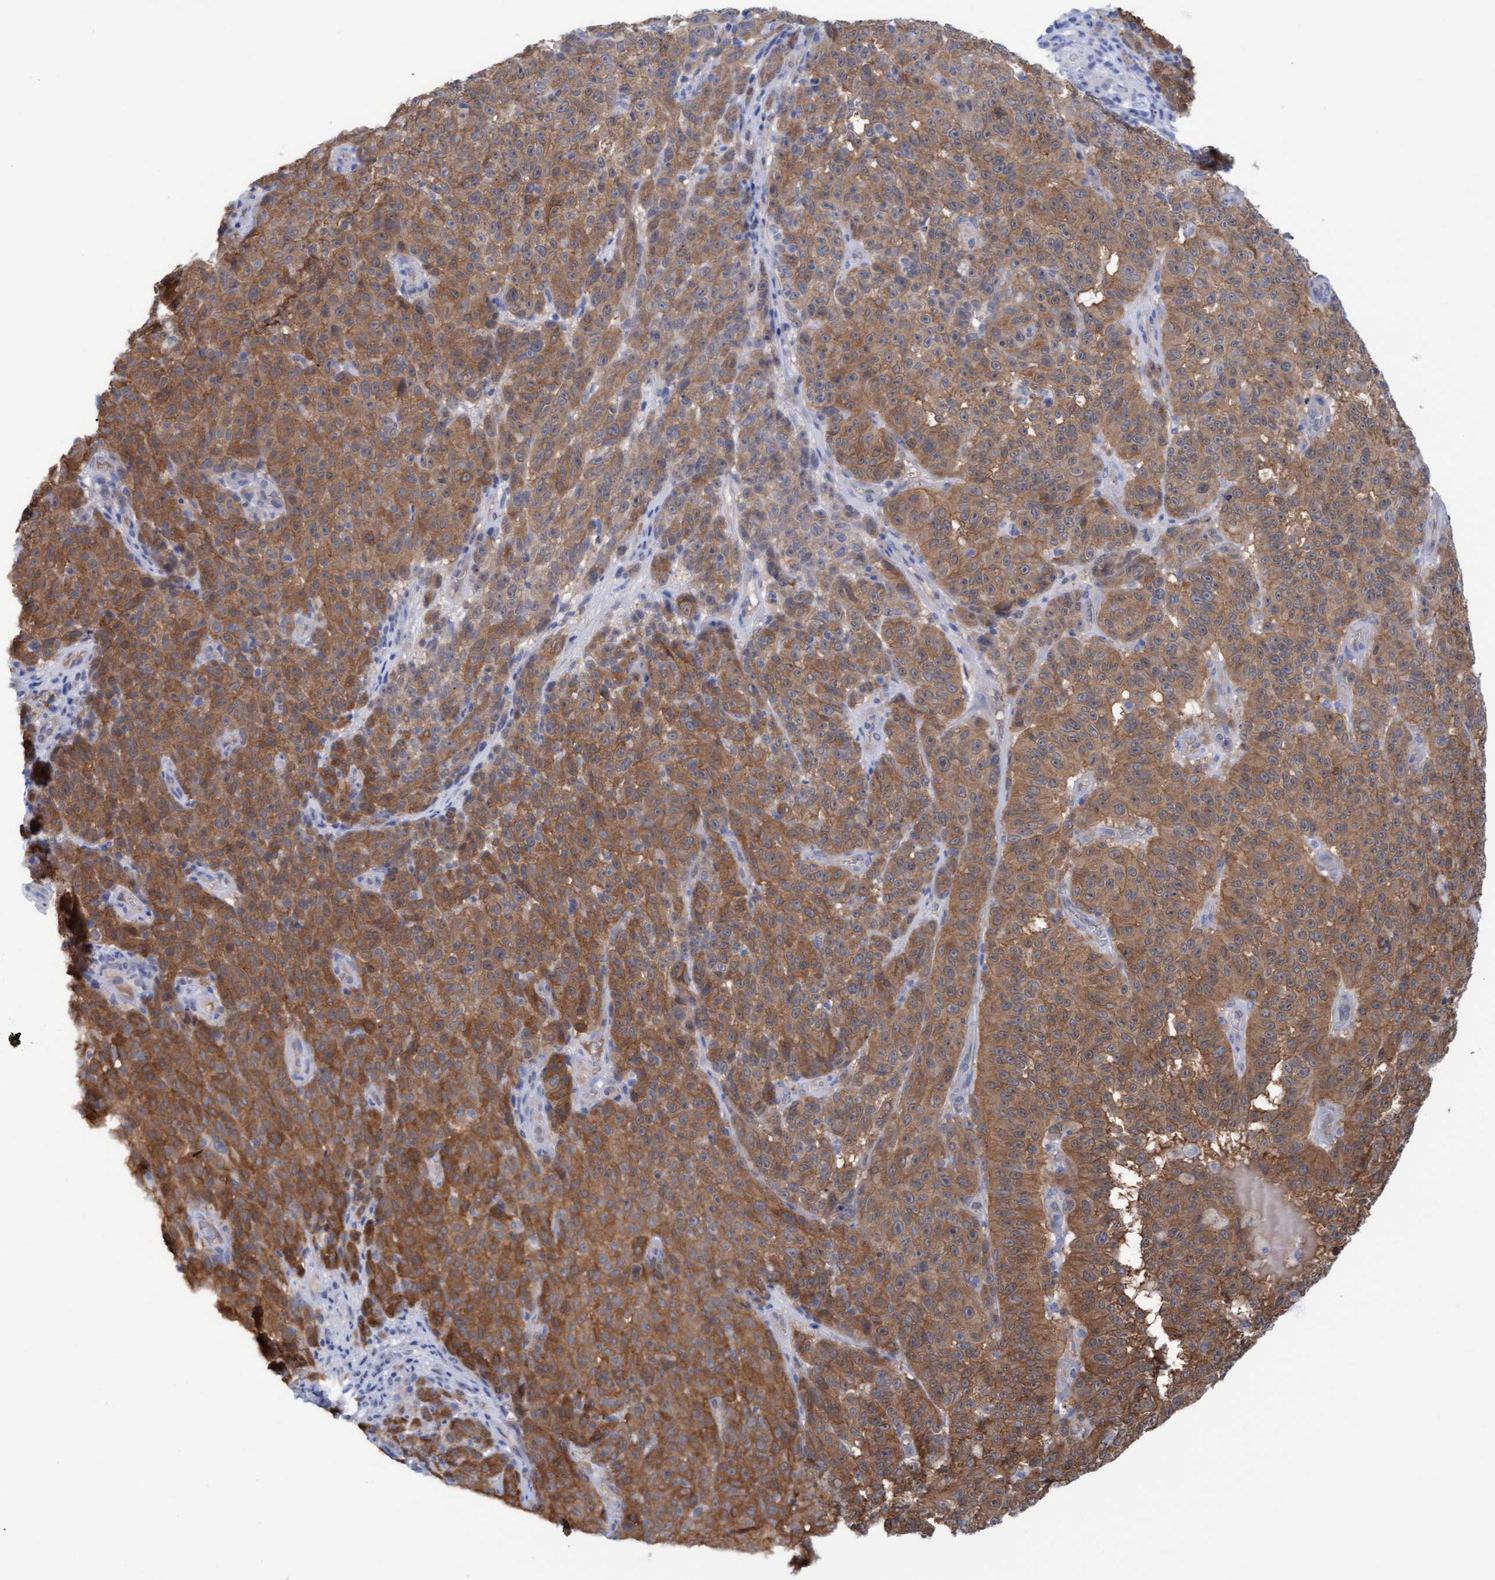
{"staining": {"intensity": "moderate", "quantity": ">75%", "location": "cytoplasmic/membranous"}, "tissue": "melanoma", "cell_type": "Tumor cells", "image_type": "cancer", "snomed": [{"axis": "morphology", "description": "Malignant melanoma, NOS"}, {"axis": "topography", "description": "Skin"}], "caption": "Immunohistochemistry image of neoplastic tissue: malignant melanoma stained using IHC shows medium levels of moderate protein expression localized specifically in the cytoplasmic/membranous of tumor cells, appearing as a cytoplasmic/membranous brown color.", "gene": "STXBP1", "patient": {"sex": "female", "age": 82}}